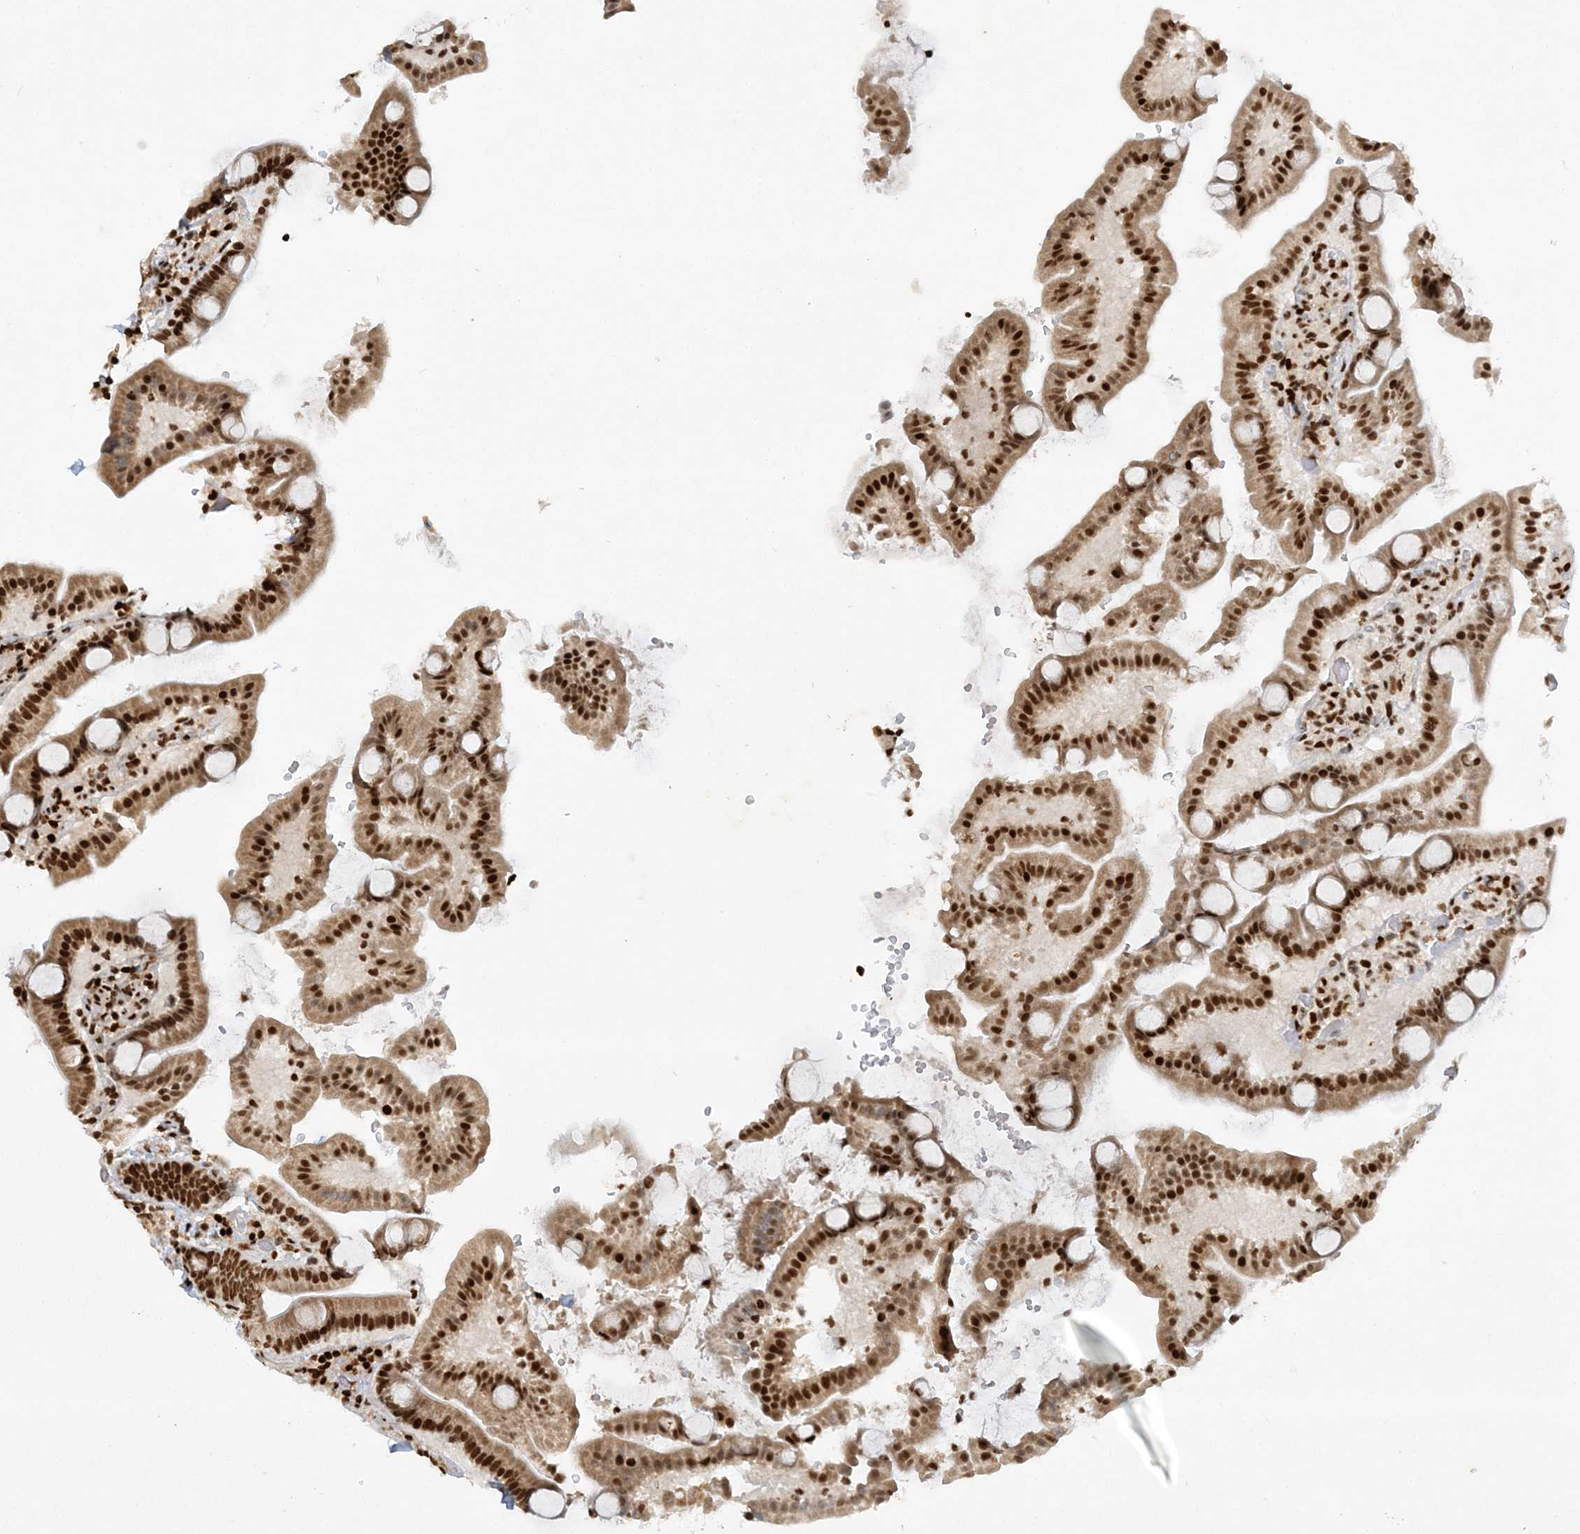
{"staining": {"intensity": "strong", "quantity": ">75%", "location": "nuclear"}, "tissue": "duodenum", "cell_type": "Glandular cells", "image_type": "normal", "snomed": [{"axis": "morphology", "description": "Normal tissue, NOS"}, {"axis": "topography", "description": "Duodenum"}], "caption": "Protein expression analysis of normal duodenum reveals strong nuclear expression in about >75% of glandular cells. (DAB (3,3'-diaminobenzidine) IHC, brown staining for protein, blue staining for nuclei).", "gene": "DELE1", "patient": {"sex": "male", "age": 55}}